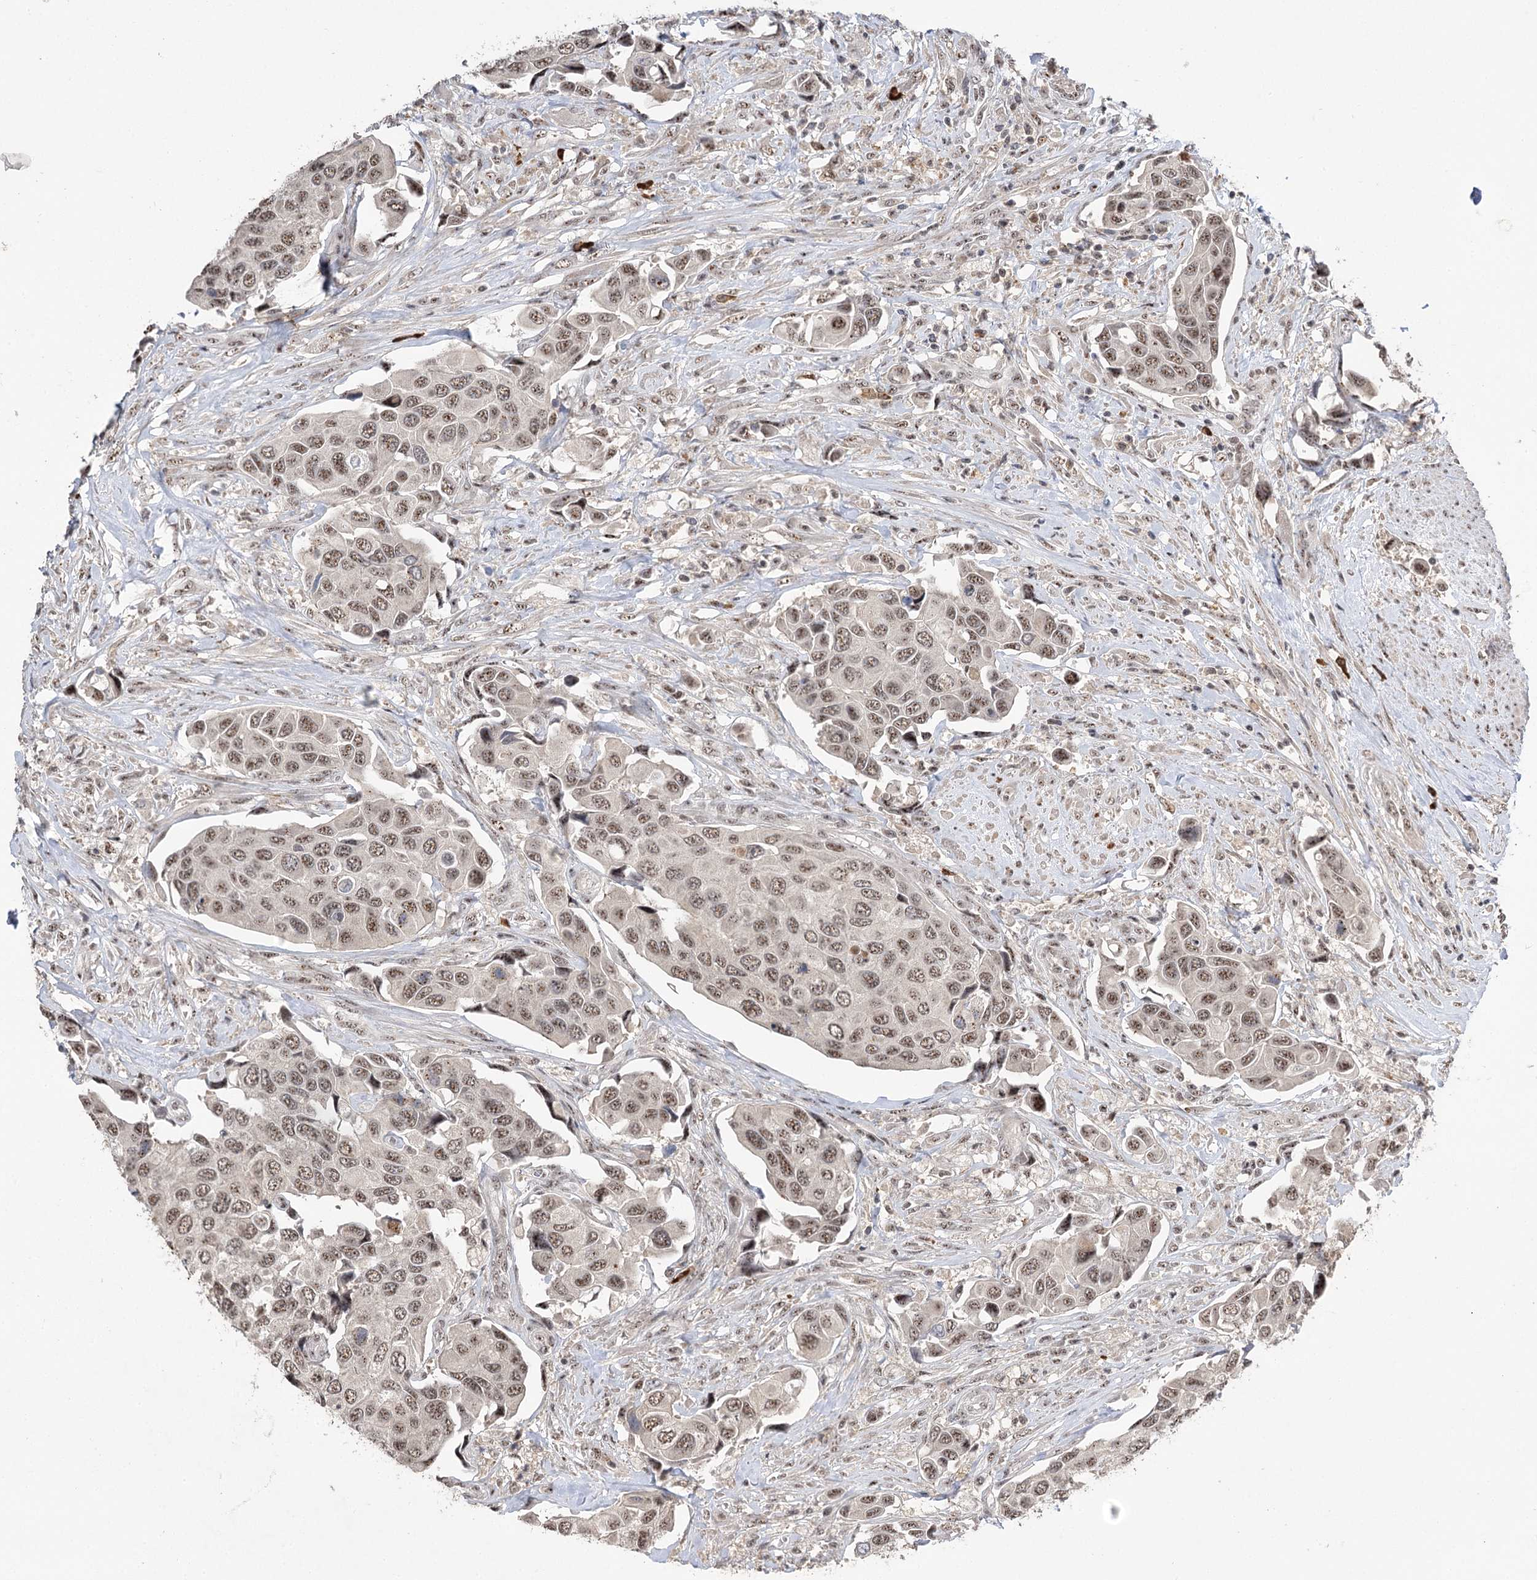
{"staining": {"intensity": "weak", "quantity": ">75%", "location": "nuclear"}, "tissue": "urothelial cancer", "cell_type": "Tumor cells", "image_type": "cancer", "snomed": [{"axis": "morphology", "description": "Urothelial carcinoma, High grade"}, {"axis": "topography", "description": "Urinary bladder"}], "caption": "This is an image of immunohistochemistry (IHC) staining of high-grade urothelial carcinoma, which shows weak staining in the nuclear of tumor cells.", "gene": "PYROXD1", "patient": {"sex": "male", "age": 74}}